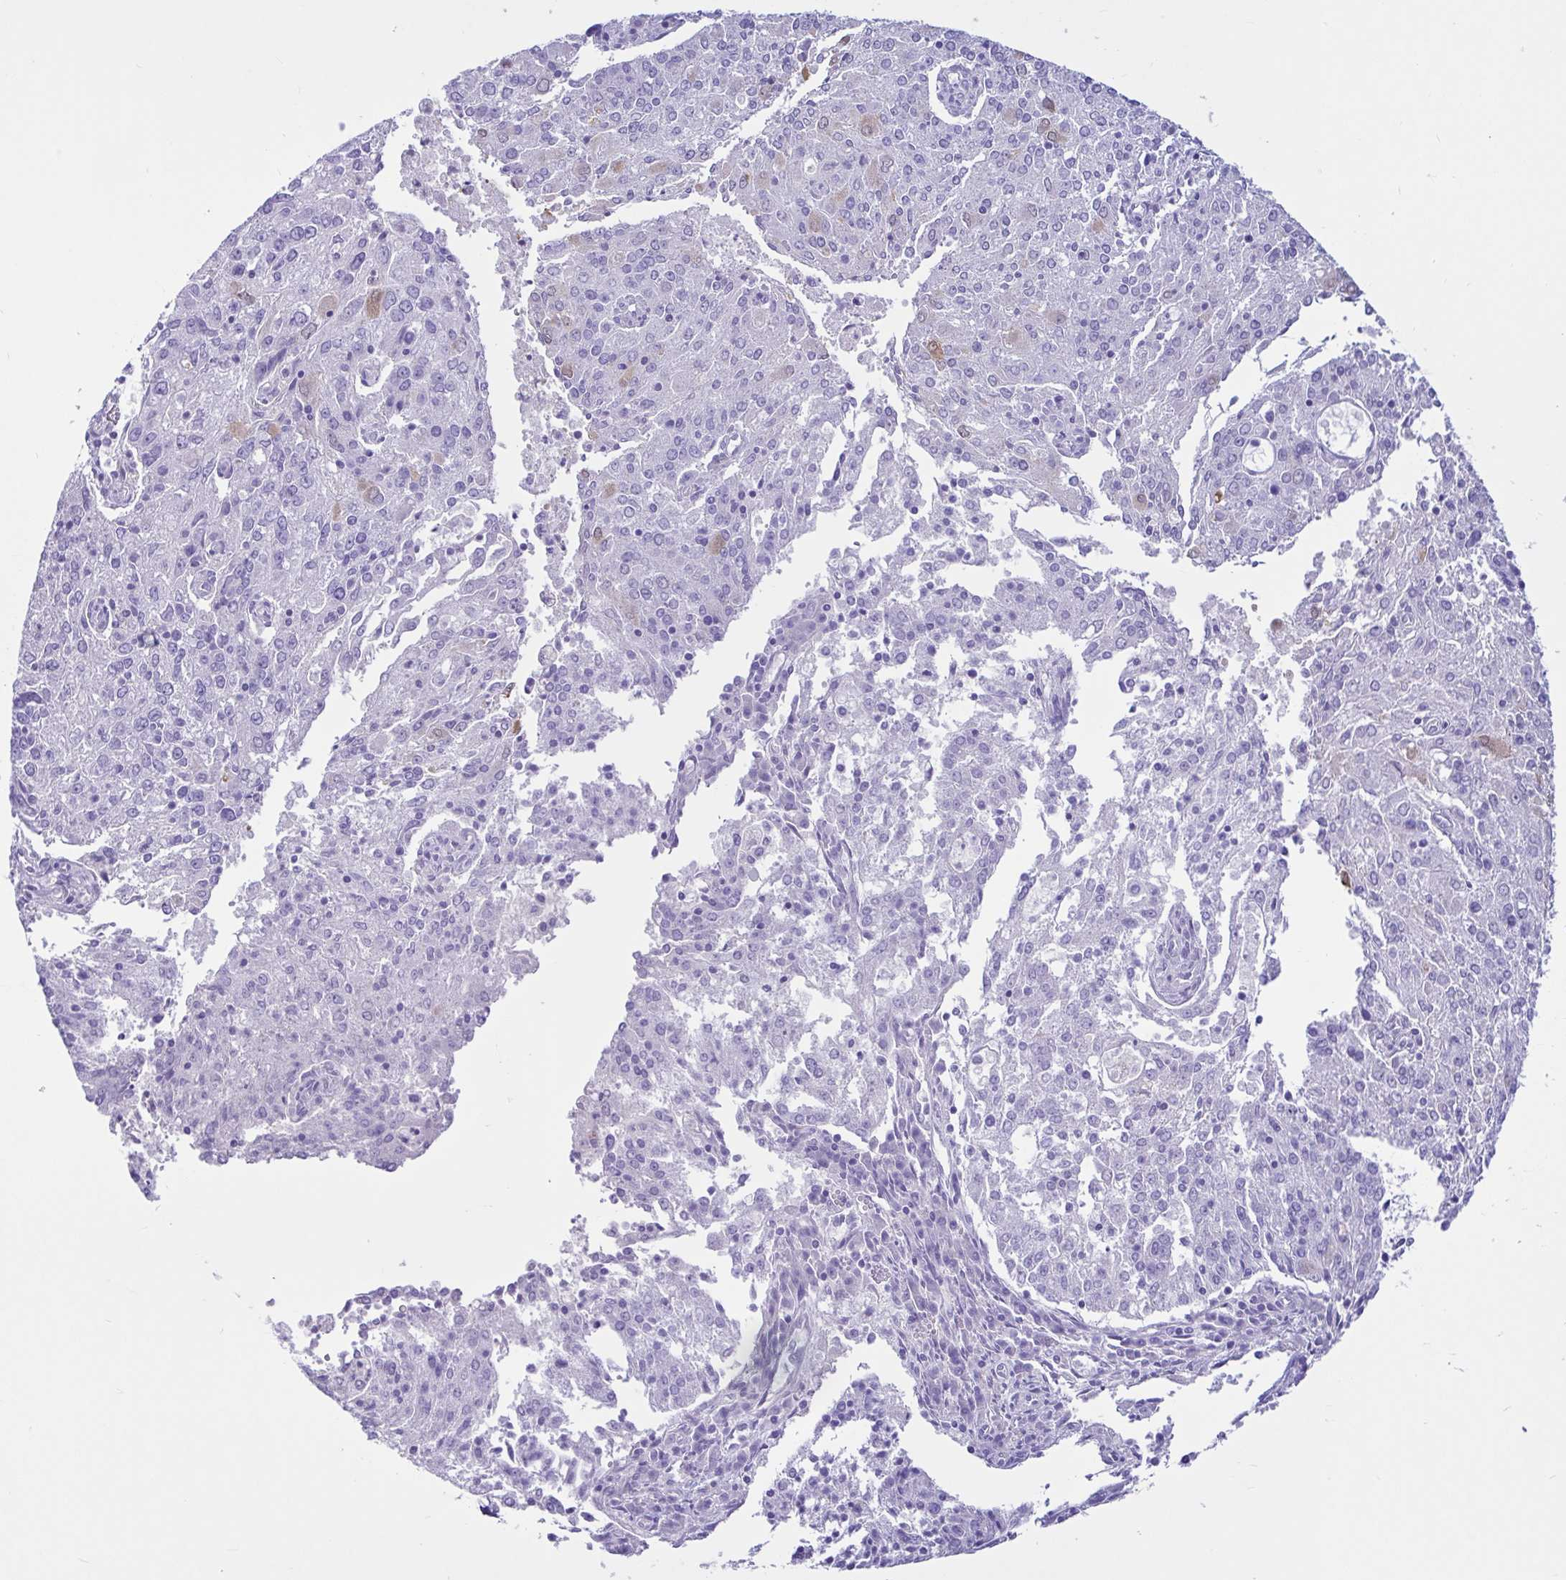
{"staining": {"intensity": "weak", "quantity": "<25%", "location": "cytoplasmic/membranous"}, "tissue": "endometrial cancer", "cell_type": "Tumor cells", "image_type": "cancer", "snomed": [{"axis": "morphology", "description": "Adenocarcinoma, NOS"}, {"axis": "topography", "description": "Endometrium"}], "caption": "This is an immunohistochemistry (IHC) histopathology image of endometrial cancer (adenocarcinoma). There is no positivity in tumor cells.", "gene": "CYP19A1", "patient": {"sex": "female", "age": 82}}